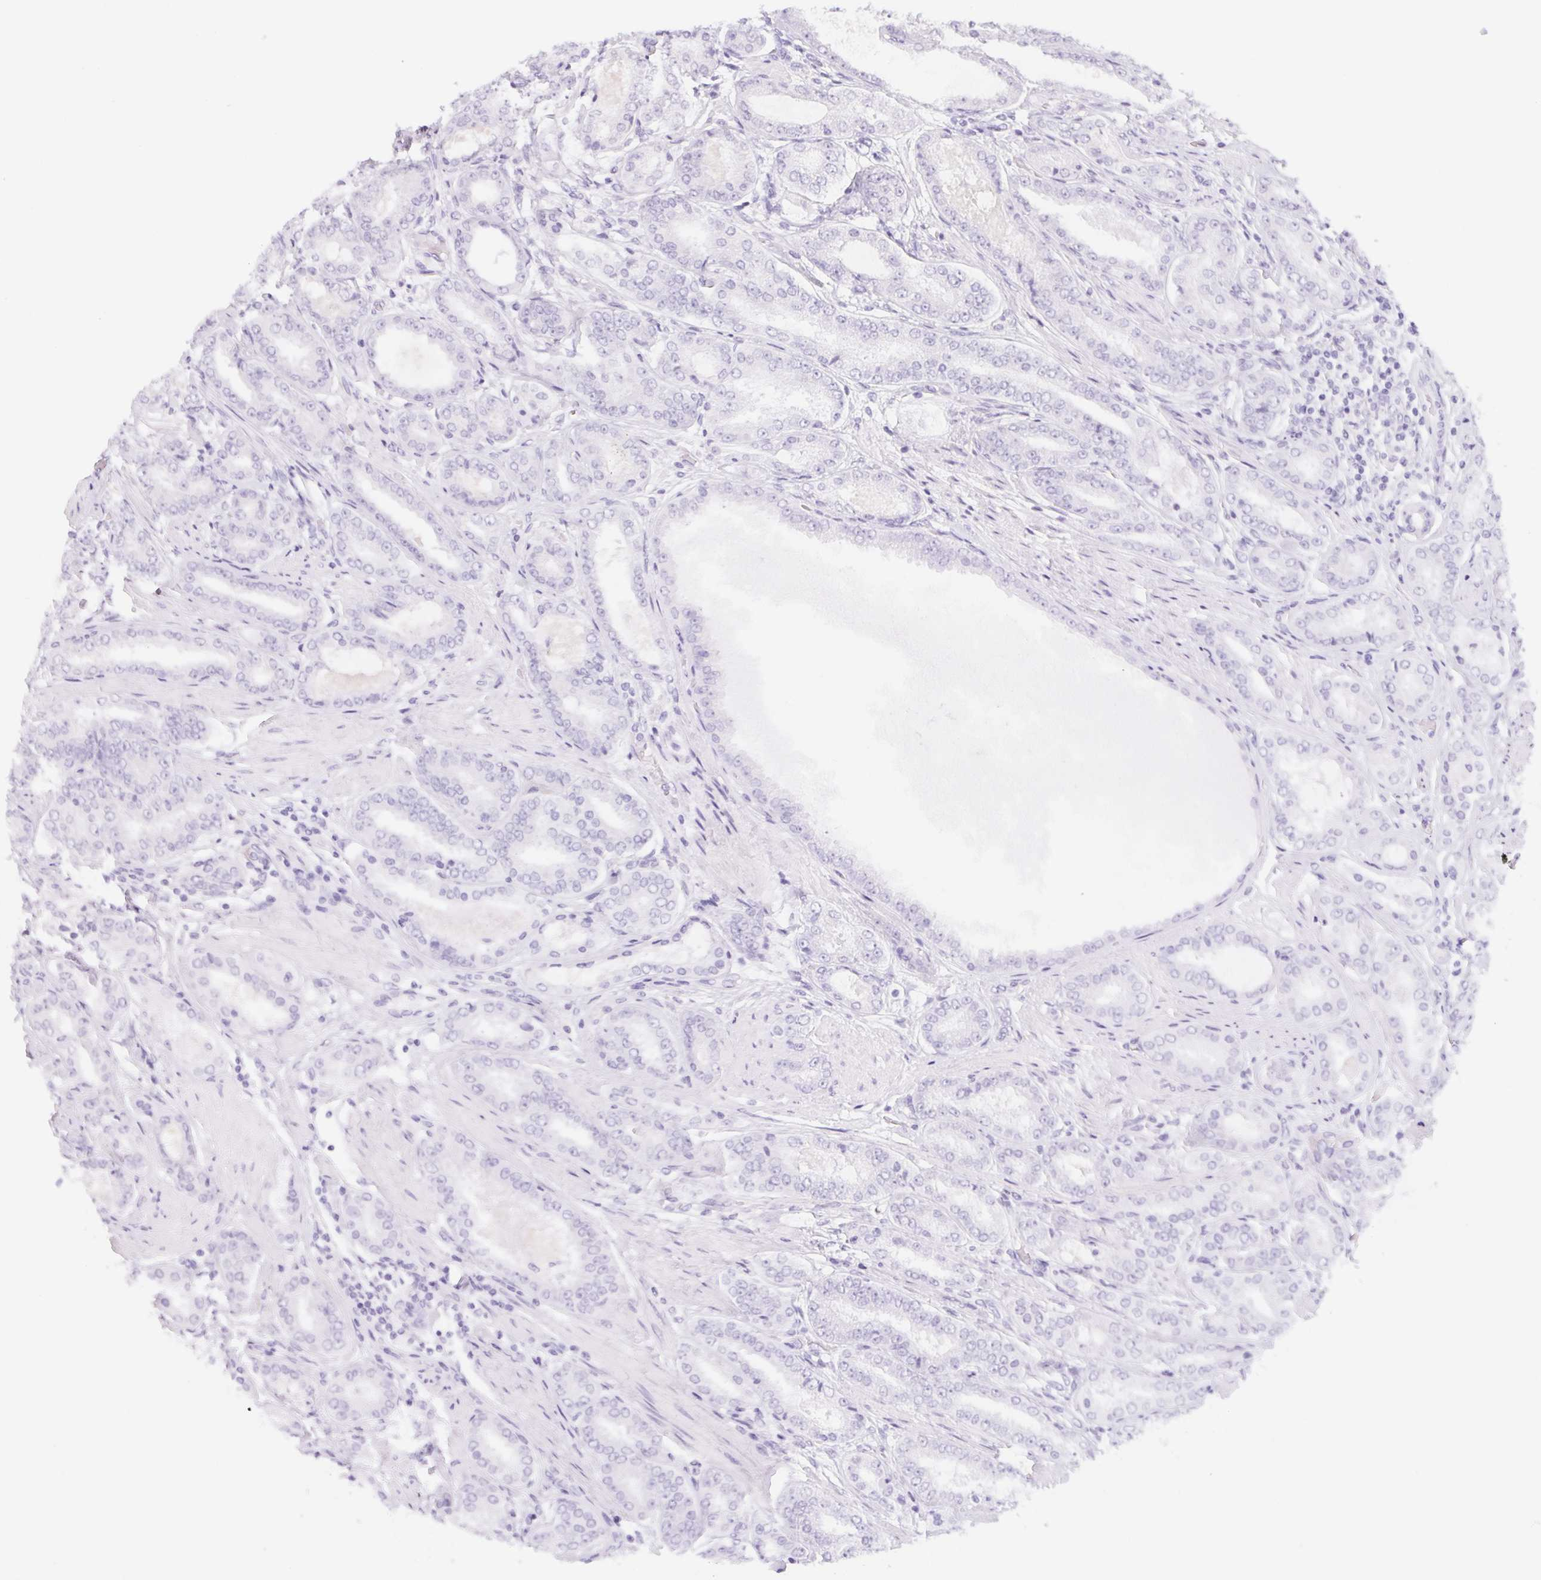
{"staining": {"intensity": "negative", "quantity": "none", "location": "none"}, "tissue": "prostate cancer", "cell_type": "Tumor cells", "image_type": "cancer", "snomed": [{"axis": "morphology", "description": "Adenocarcinoma, High grade"}, {"axis": "topography", "description": "Prostate"}], "caption": "Tumor cells show no significant protein positivity in prostate cancer.", "gene": "MORC1", "patient": {"sex": "male", "age": 63}}